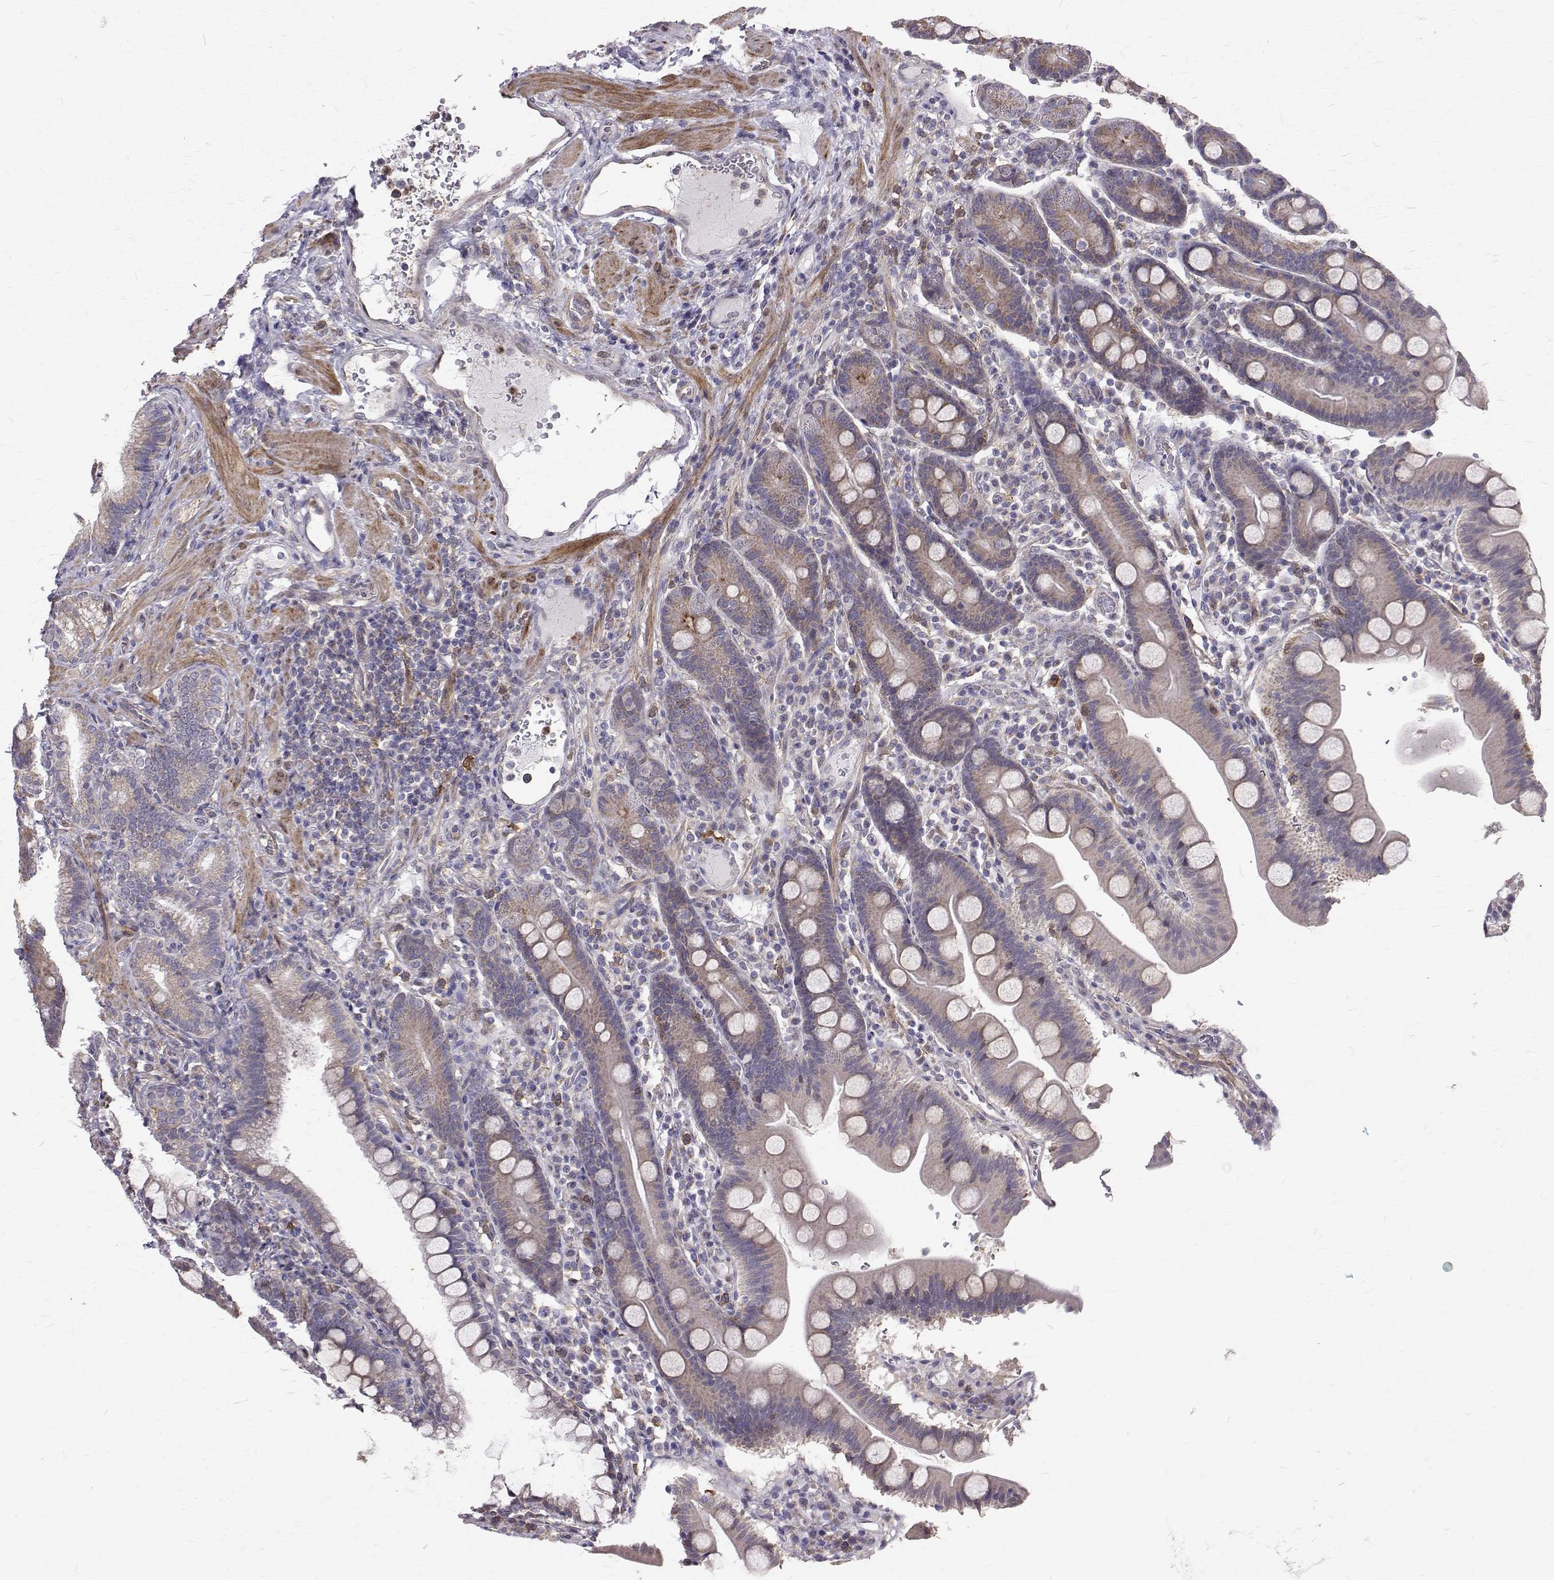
{"staining": {"intensity": "weak", "quantity": "<25%", "location": "cytoplasmic/membranous"}, "tissue": "duodenum", "cell_type": "Glandular cells", "image_type": "normal", "snomed": [{"axis": "morphology", "description": "Normal tissue, NOS"}, {"axis": "topography", "description": "Pancreas"}, {"axis": "topography", "description": "Duodenum"}], "caption": "High power microscopy micrograph of an IHC photomicrograph of unremarkable duodenum, revealing no significant positivity in glandular cells. (DAB immunohistochemistry, high magnification).", "gene": "CCDC89", "patient": {"sex": "male", "age": 59}}